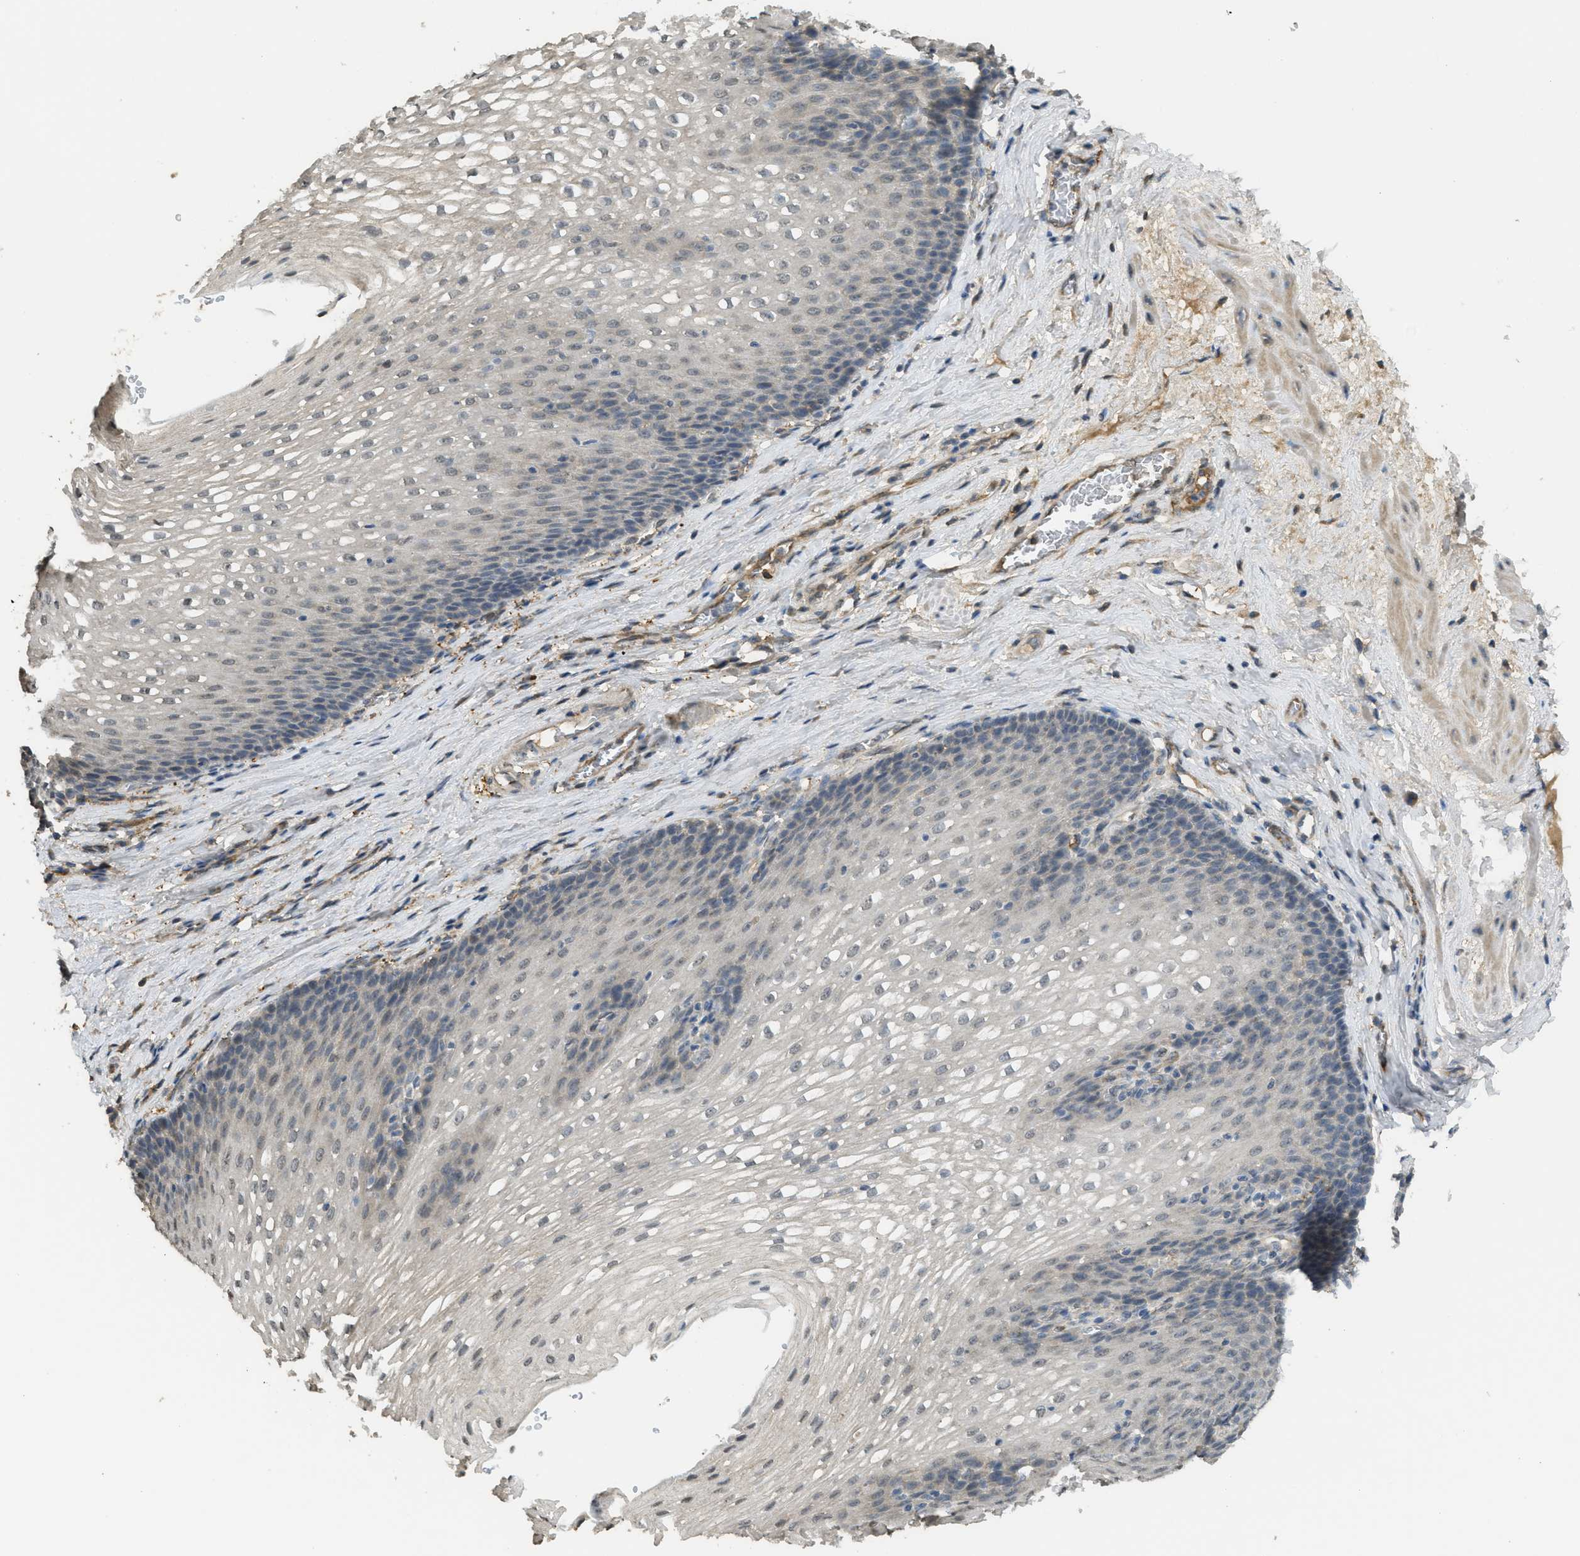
{"staining": {"intensity": "weak", "quantity": "<25%", "location": "cytoplasmic/membranous"}, "tissue": "esophagus", "cell_type": "Squamous epithelial cells", "image_type": "normal", "snomed": [{"axis": "morphology", "description": "Normal tissue, NOS"}, {"axis": "topography", "description": "Esophagus"}], "caption": "Protein analysis of normal esophagus exhibits no significant staining in squamous epithelial cells.", "gene": "IGF2BP2", "patient": {"sex": "male", "age": 48}}